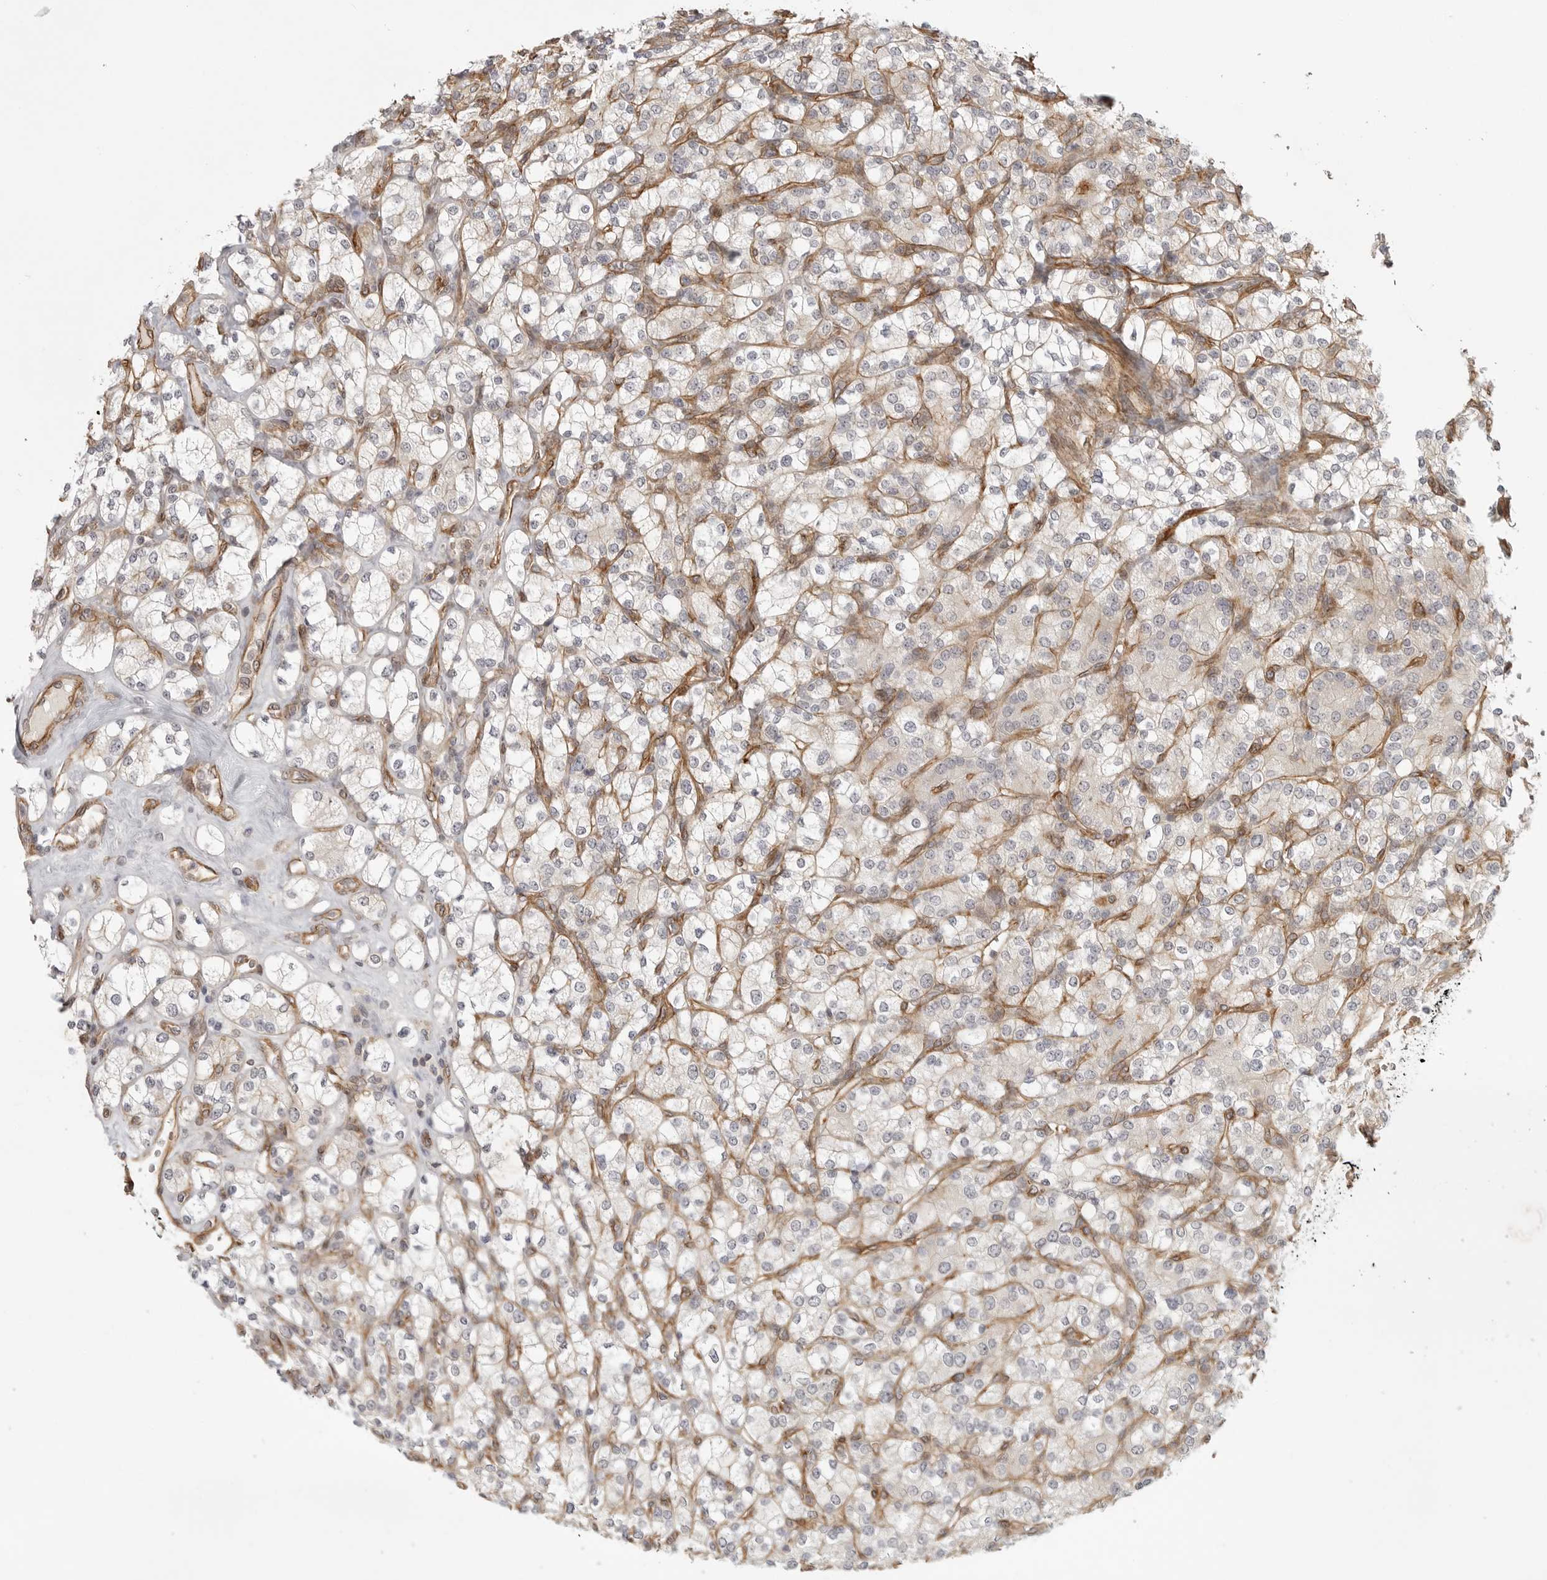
{"staining": {"intensity": "negative", "quantity": "none", "location": "none"}, "tissue": "renal cancer", "cell_type": "Tumor cells", "image_type": "cancer", "snomed": [{"axis": "morphology", "description": "Adenocarcinoma, NOS"}, {"axis": "topography", "description": "Kidney"}], "caption": "DAB (3,3'-diaminobenzidine) immunohistochemical staining of renal cancer demonstrates no significant staining in tumor cells.", "gene": "ATOH7", "patient": {"sex": "male", "age": 77}}